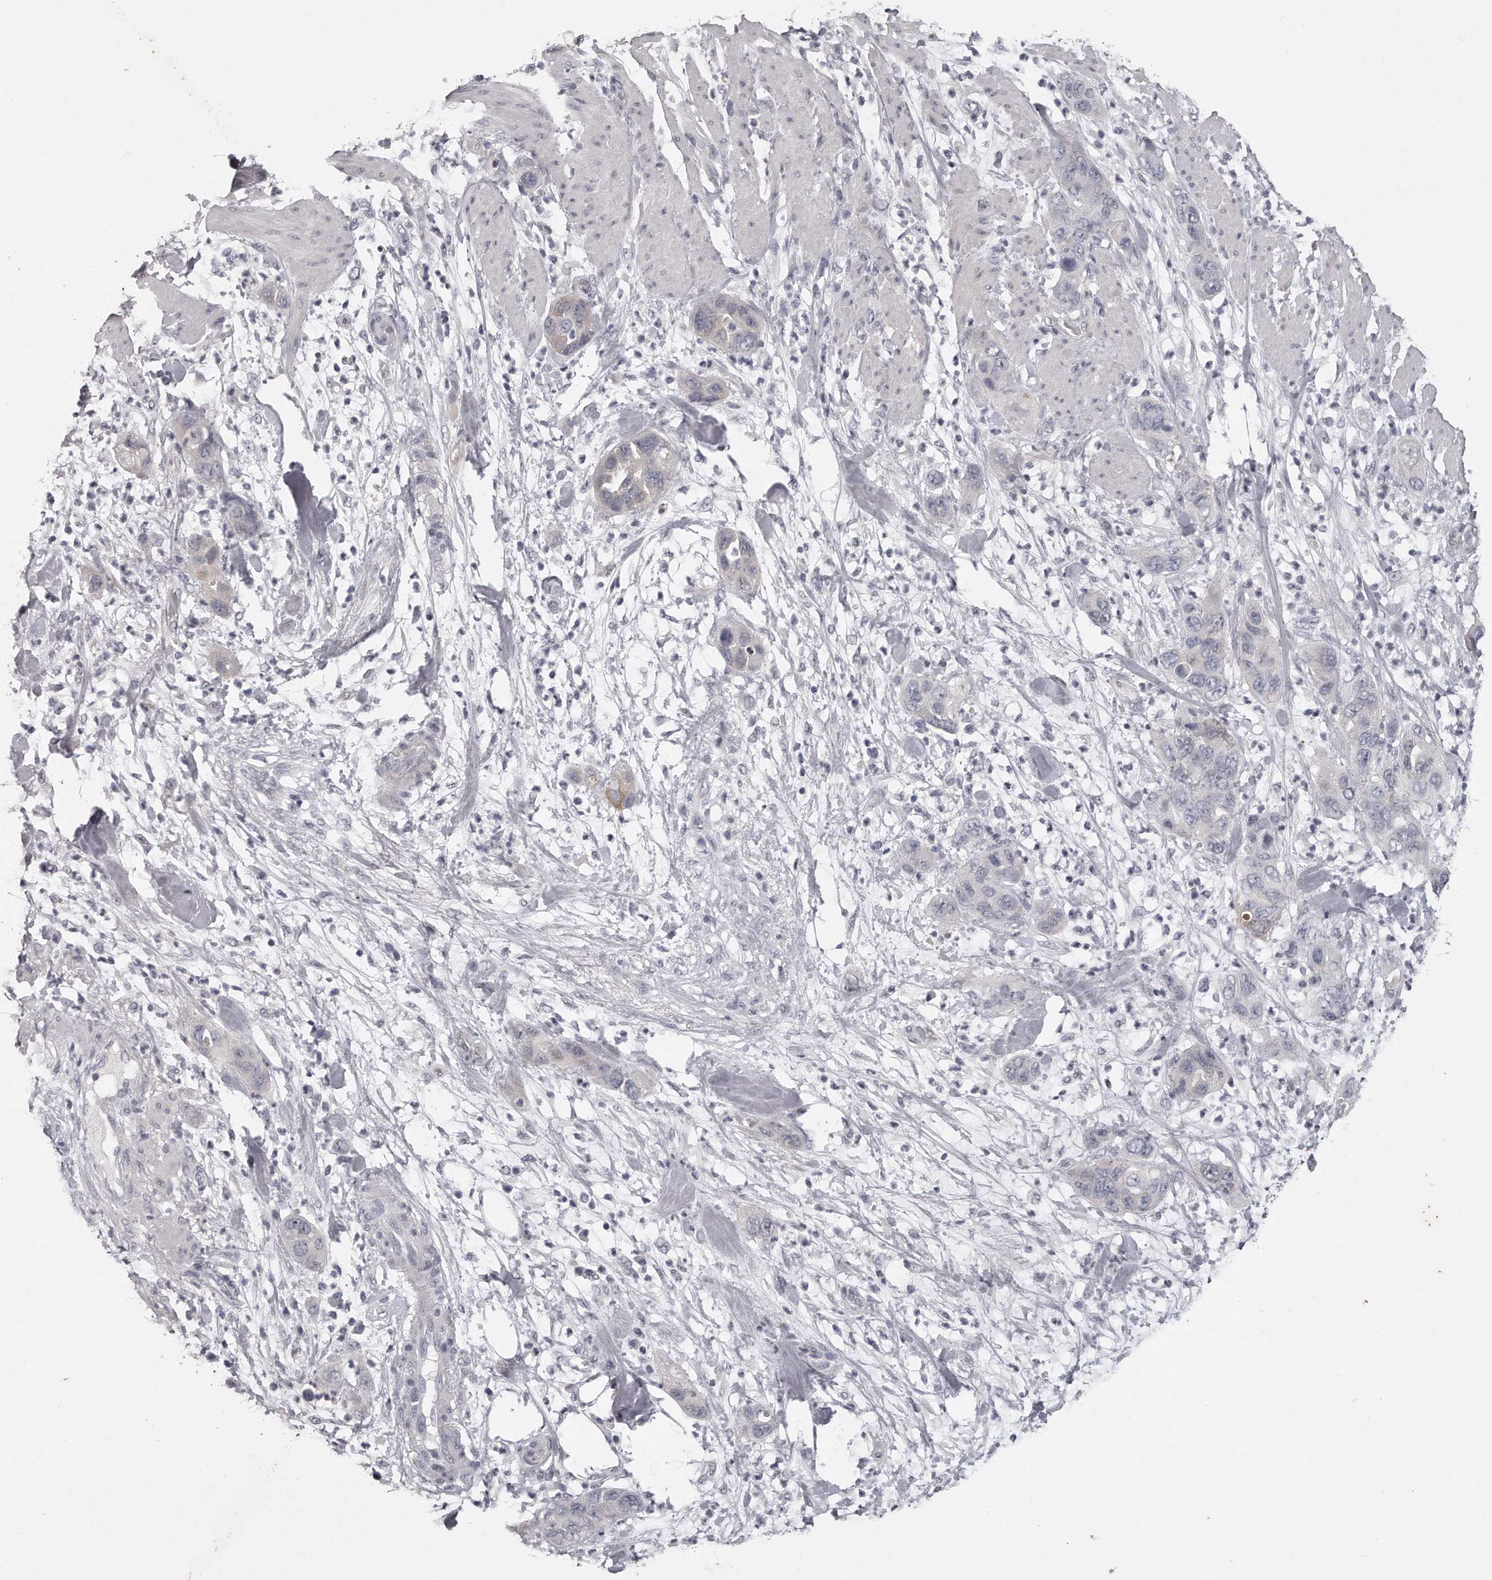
{"staining": {"intensity": "negative", "quantity": "none", "location": "none"}, "tissue": "pancreatic cancer", "cell_type": "Tumor cells", "image_type": "cancer", "snomed": [{"axis": "morphology", "description": "Adenocarcinoma, NOS"}, {"axis": "topography", "description": "Pancreas"}], "caption": "There is no significant positivity in tumor cells of pancreatic cancer (adenocarcinoma). (Immunohistochemistry, brightfield microscopy, high magnification).", "gene": "GGCT", "patient": {"sex": "female", "age": 71}}